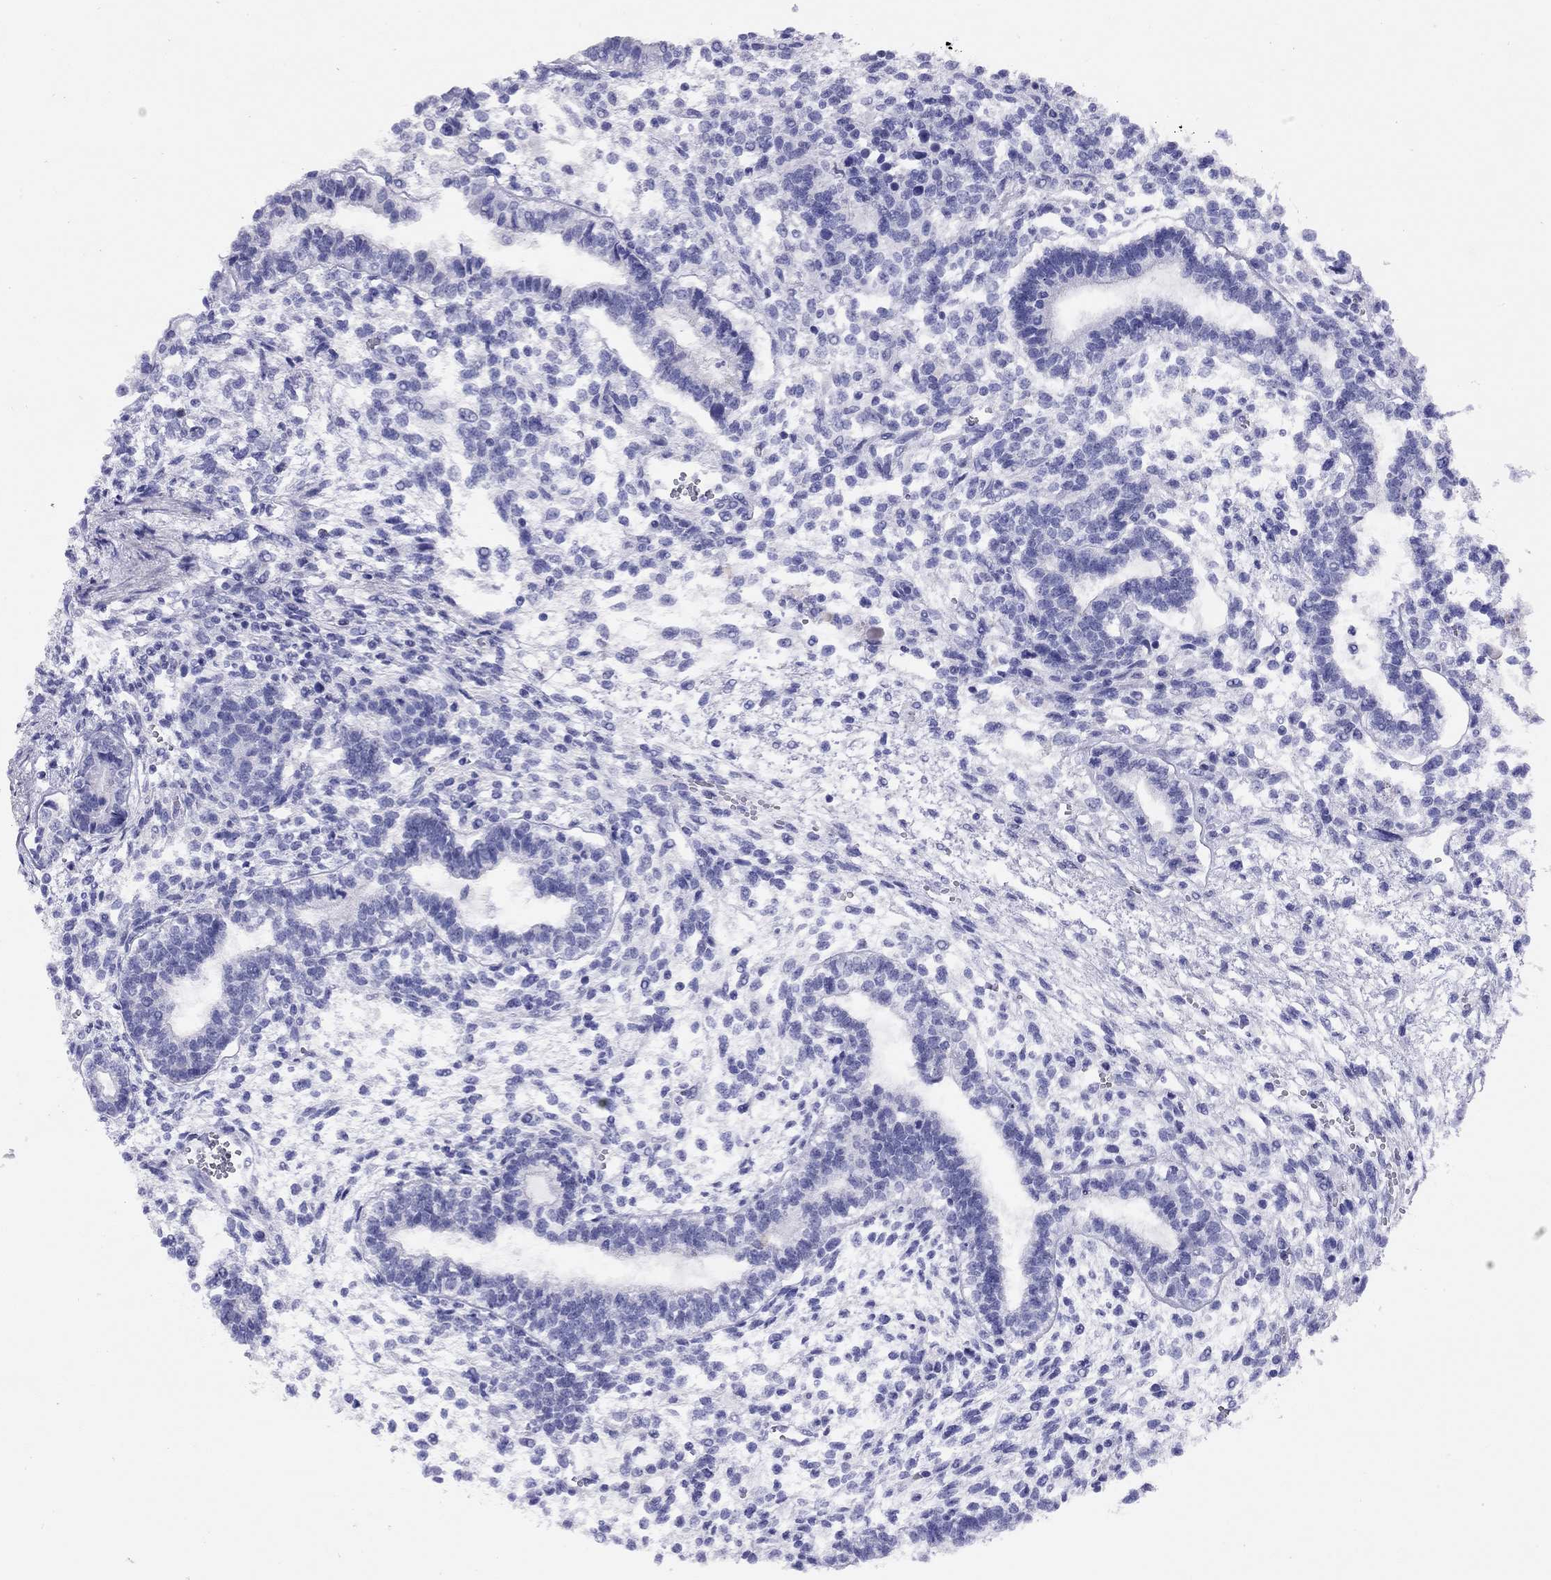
{"staining": {"intensity": "negative", "quantity": "none", "location": "none"}, "tissue": "testis cancer", "cell_type": "Tumor cells", "image_type": "cancer", "snomed": [{"axis": "morphology", "description": "Carcinoma, Embryonal, NOS"}, {"axis": "topography", "description": "Testis"}], "caption": "Protein analysis of embryonal carcinoma (testis) displays no significant staining in tumor cells. (Stains: DAB (3,3'-diaminobenzidine) immunohistochemistry with hematoxylin counter stain, Microscopy: brightfield microscopy at high magnification).", "gene": "LRIT2", "patient": {"sex": "male", "age": 37}}